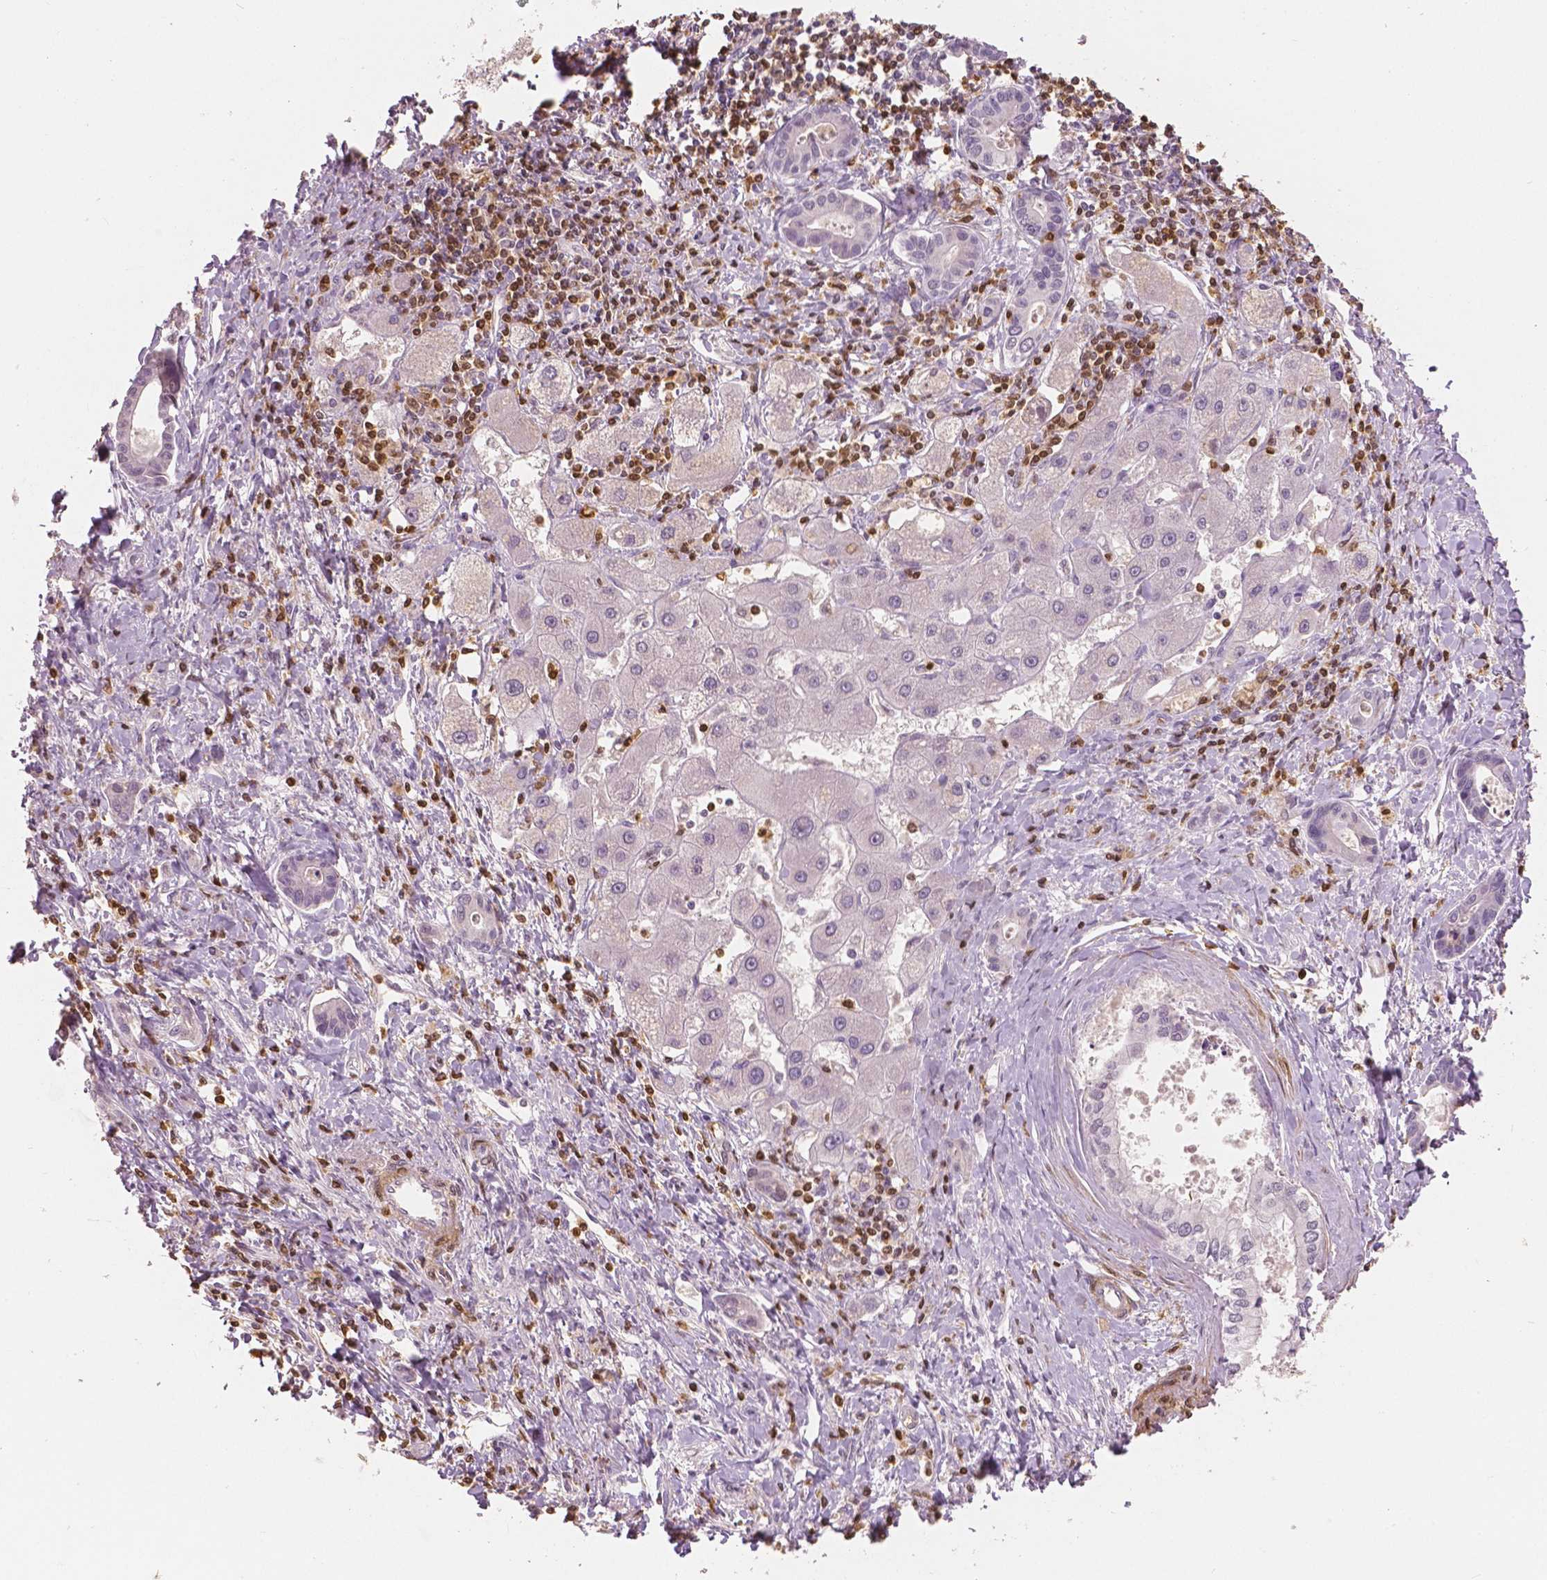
{"staining": {"intensity": "negative", "quantity": "none", "location": "none"}, "tissue": "liver cancer", "cell_type": "Tumor cells", "image_type": "cancer", "snomed": [{"axis": "morphology", "description": "Cholangiocarcinoma"}, {"axis": "topography", "description": "Liver"}], "caption": "Immunohistochemistry image of human liver cancer (cholangiocarcinoma) stained for a protein (brown), which reveals no expression in tumor cells.", "gene": "S100A4", "patient": {"sex": "male", "age": 66}}